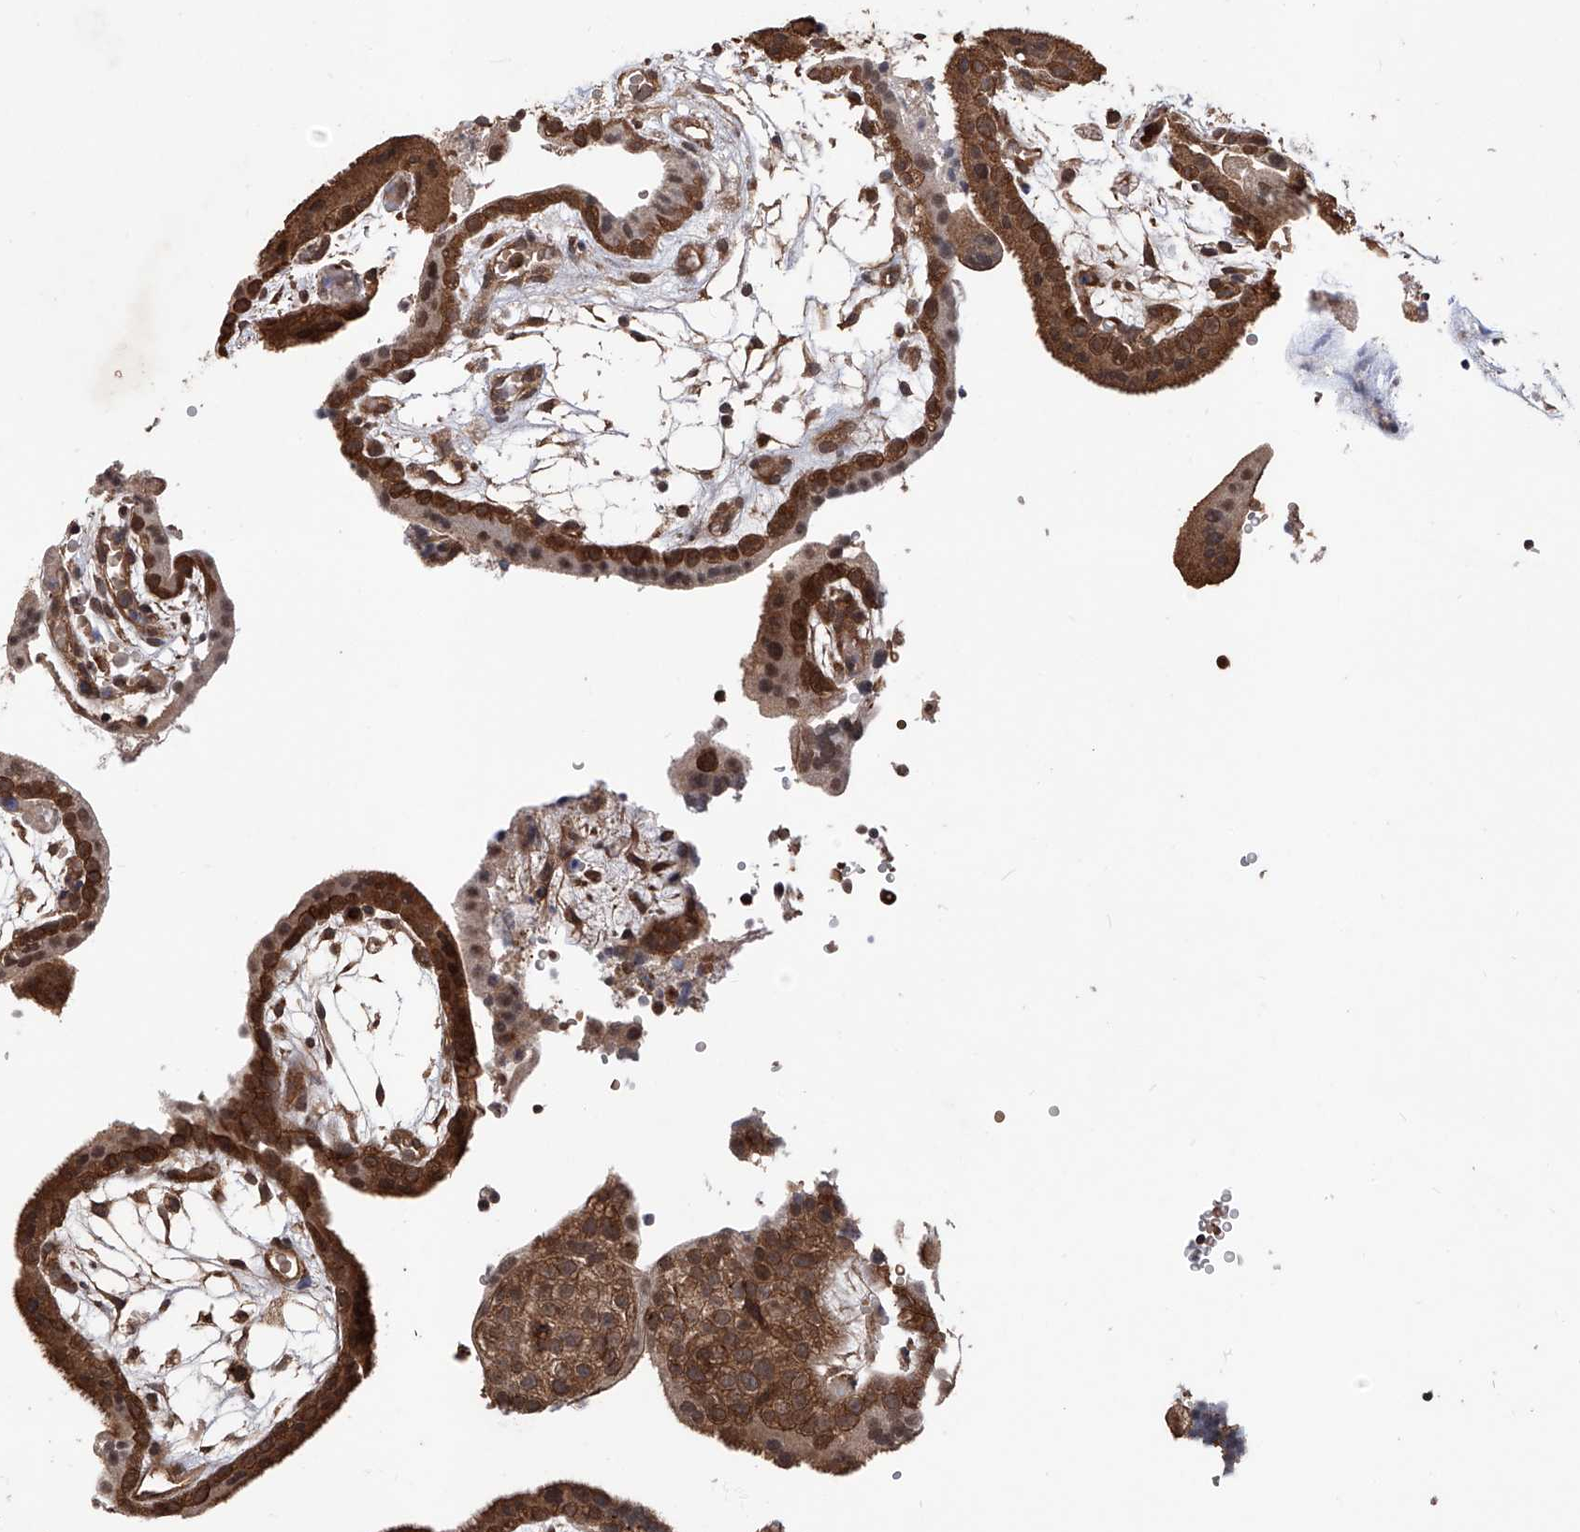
{"staining": {"intensity": "moderate", "quantity": ">75%", "location": "cytoplasmic/membranous"}, "tissue": "placenta", "cell_type": "Decidual cells", "image_type": "normal", "snomed": [{"axis": "morphology", "description": "Normal tissue, NOS"}, {"axis": "topography", "description": "Placenta"}], "caption": "A brown stain shows moderate cytoplasmic/membranous staining of a protein in decidual cells of normal placenta. (DAB IHC with brightfield microscopy, high magnification).", "gene": "LYSMD4", "patient": {"sex": "female", "age": 18}}